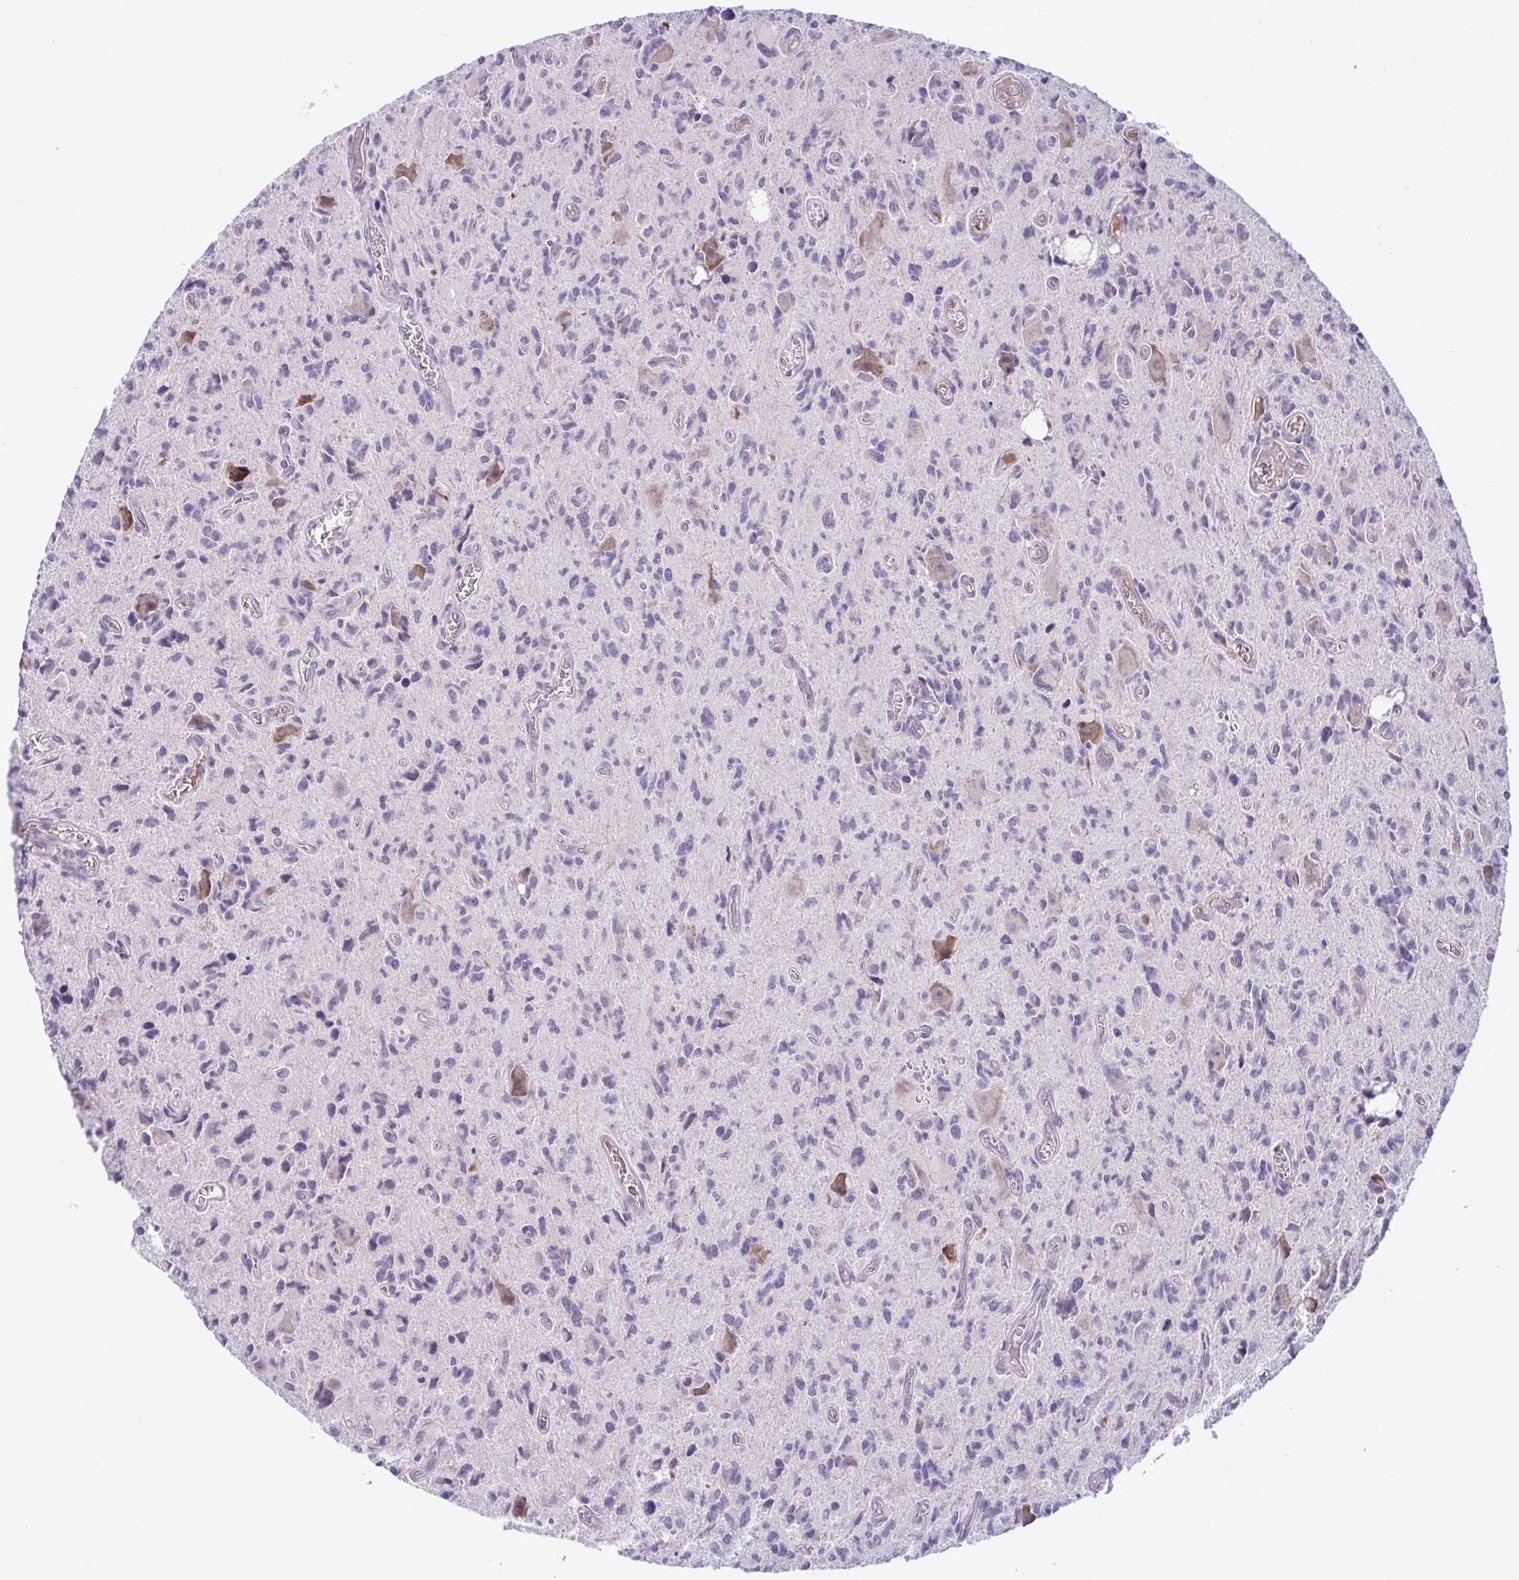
{"staining": {"intensity": "negative", "quantity": "none", "location": "none"}, "tissue": "glioma", "cell_type": "Tumor cells", "image_type": "cancer", "snomed": [{"axis": "morphology", "description": "Glioma, malignant, High grade"}, {"axis": "topography", "description": "Brain"}], "caption": "An immunohistochemistry (IHC) image of malignant high-grade glioma is shown. There is no staining in tumor cells of malignant high-grade glioma.", "gene": "SYNPO2L", "patient": {"sex": "male", "age": 76}}